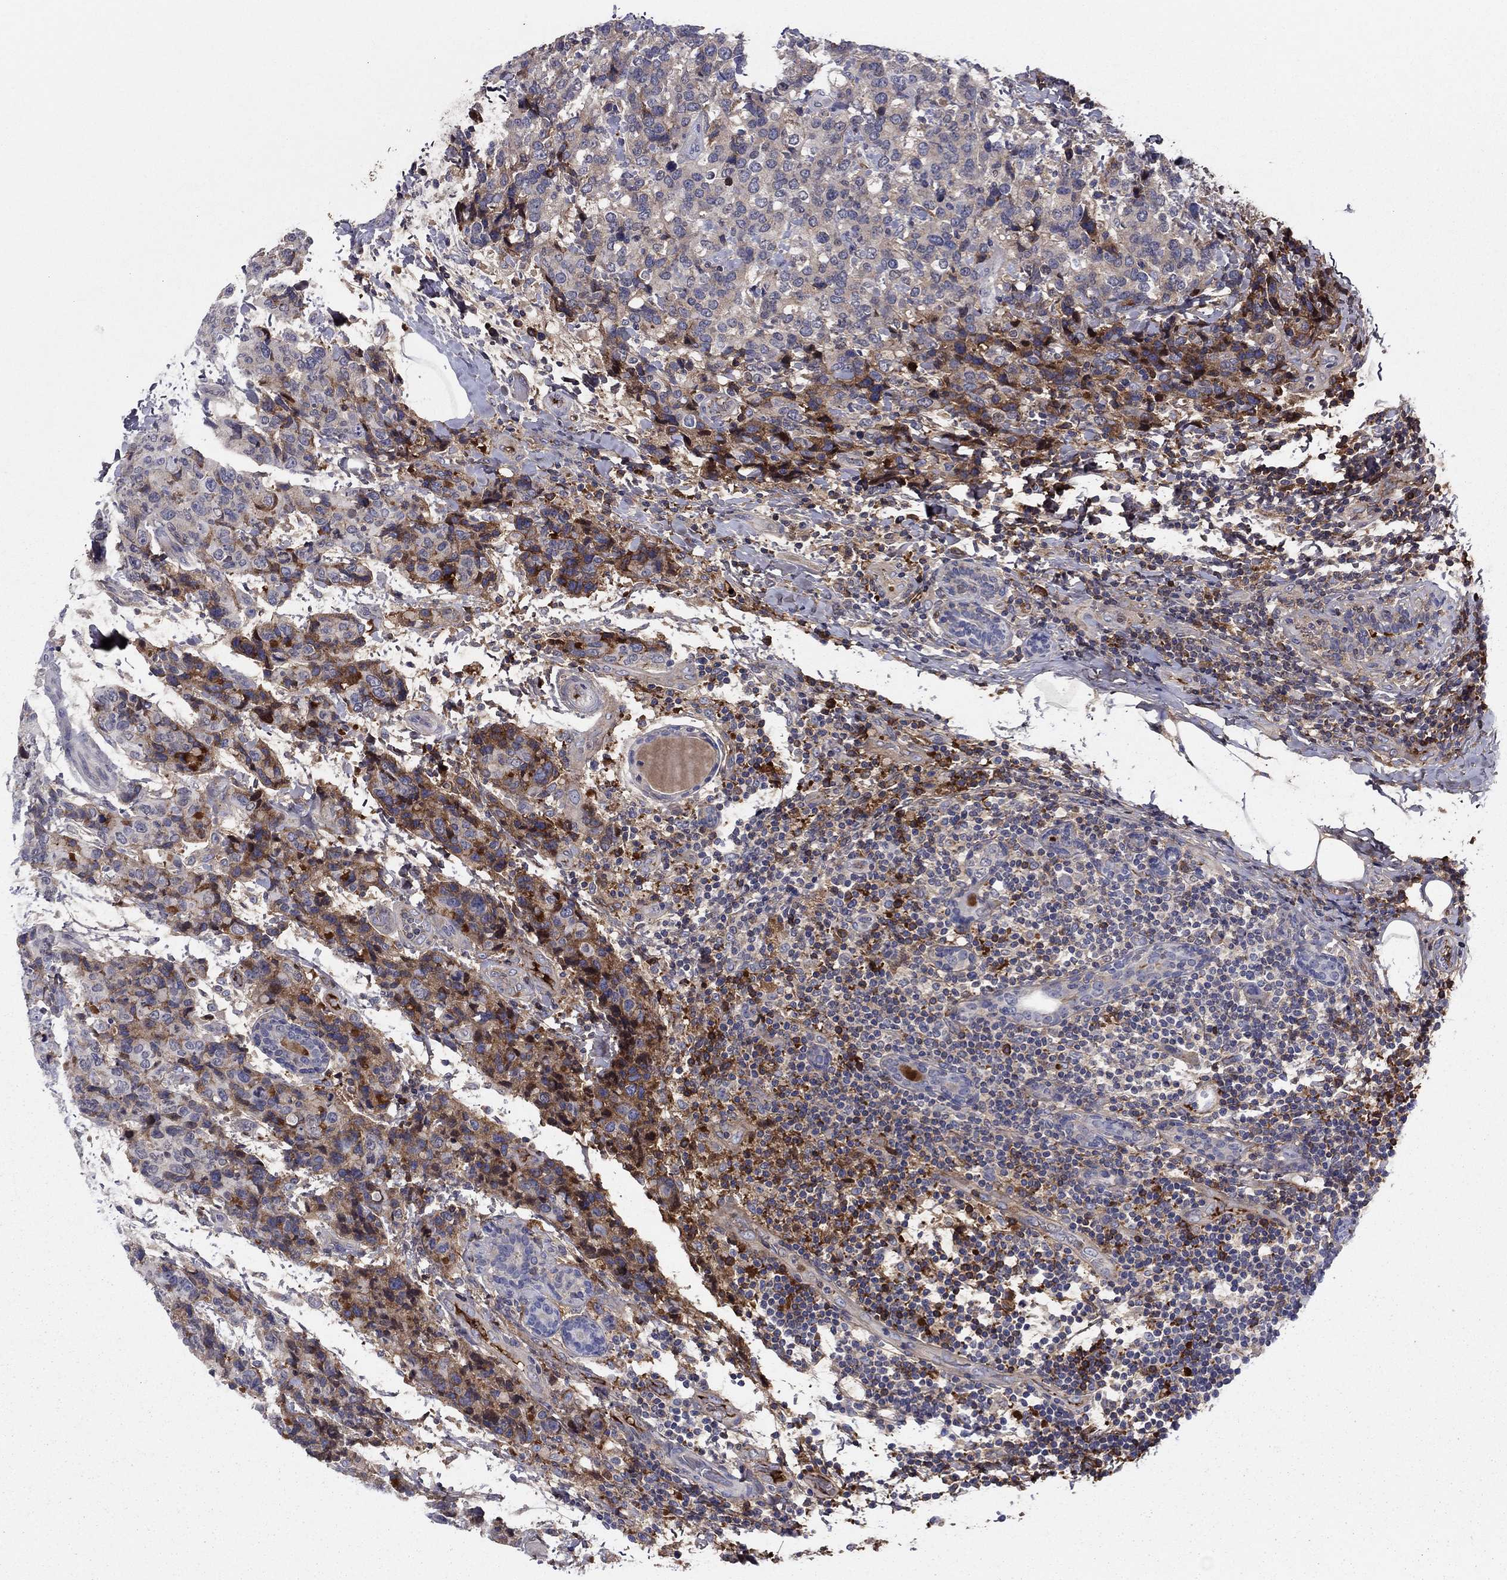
{"staining": {"intensity": "moderate", "quantity": "25%-75%", "location": "cytoplasmic/membranous"}, "tissue": "breast cancer", "cell_type": "Tumor cells", "image_type": "cancer", "snomed": [{"axis": "morphology", "description": "Lobular carcinoma"}, {"axis": "topography", "description": "Breast"}], "caption": "Approximately 25%-75% of tumor cells in human breast cancer (lobular carcinoma) exhibit moderate cytoplasmic/membranous protein staining as visualized by brown immunohistochemical staining.", "gene": "HPX", "patient": {"sex": "female", "age": 59}}